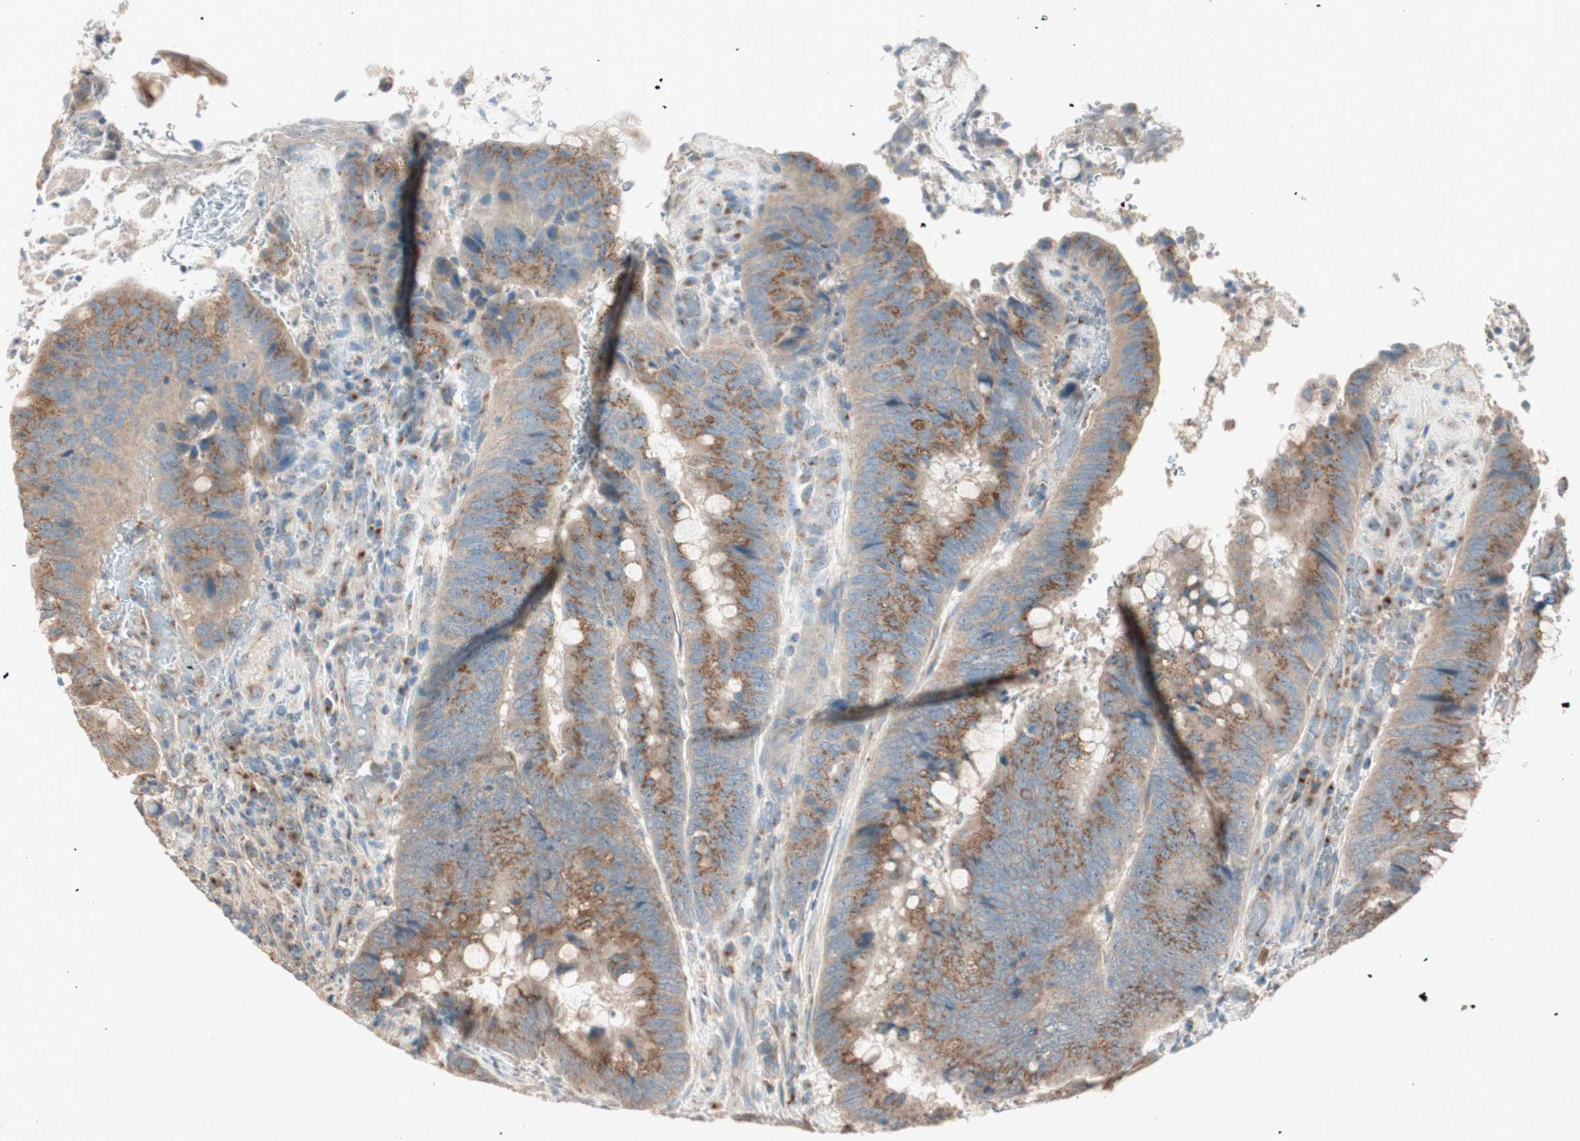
{"staining": {"intensity": "moderate", "quantity": "25%-75%", "location": "cytoplasmic/membranous"}, "tissue": "colorectal cancer", "cell_type": "Tumor cells", "image_type": "cancer", "snomed": [{"axis": "morphology", "description": "Normal tissue, NOS"}, {"axis": "morphology", "description": "Adenocarcinoma, NOS"}, {"axis": "topography", "description": "Rectum"}, {"axis": "topography", "description": "Peripheral nerve tissue"}], "caption": "About 25%-75% of tumor cells in human colorectal cancer (adenocarcinoma) demonstrate moderate cytoplasmic/membranous protein positivity as visualized by brown immunohistochemical staining.", "gene": "SEC16A", "patient": {"sex": "male", "age": 92}}